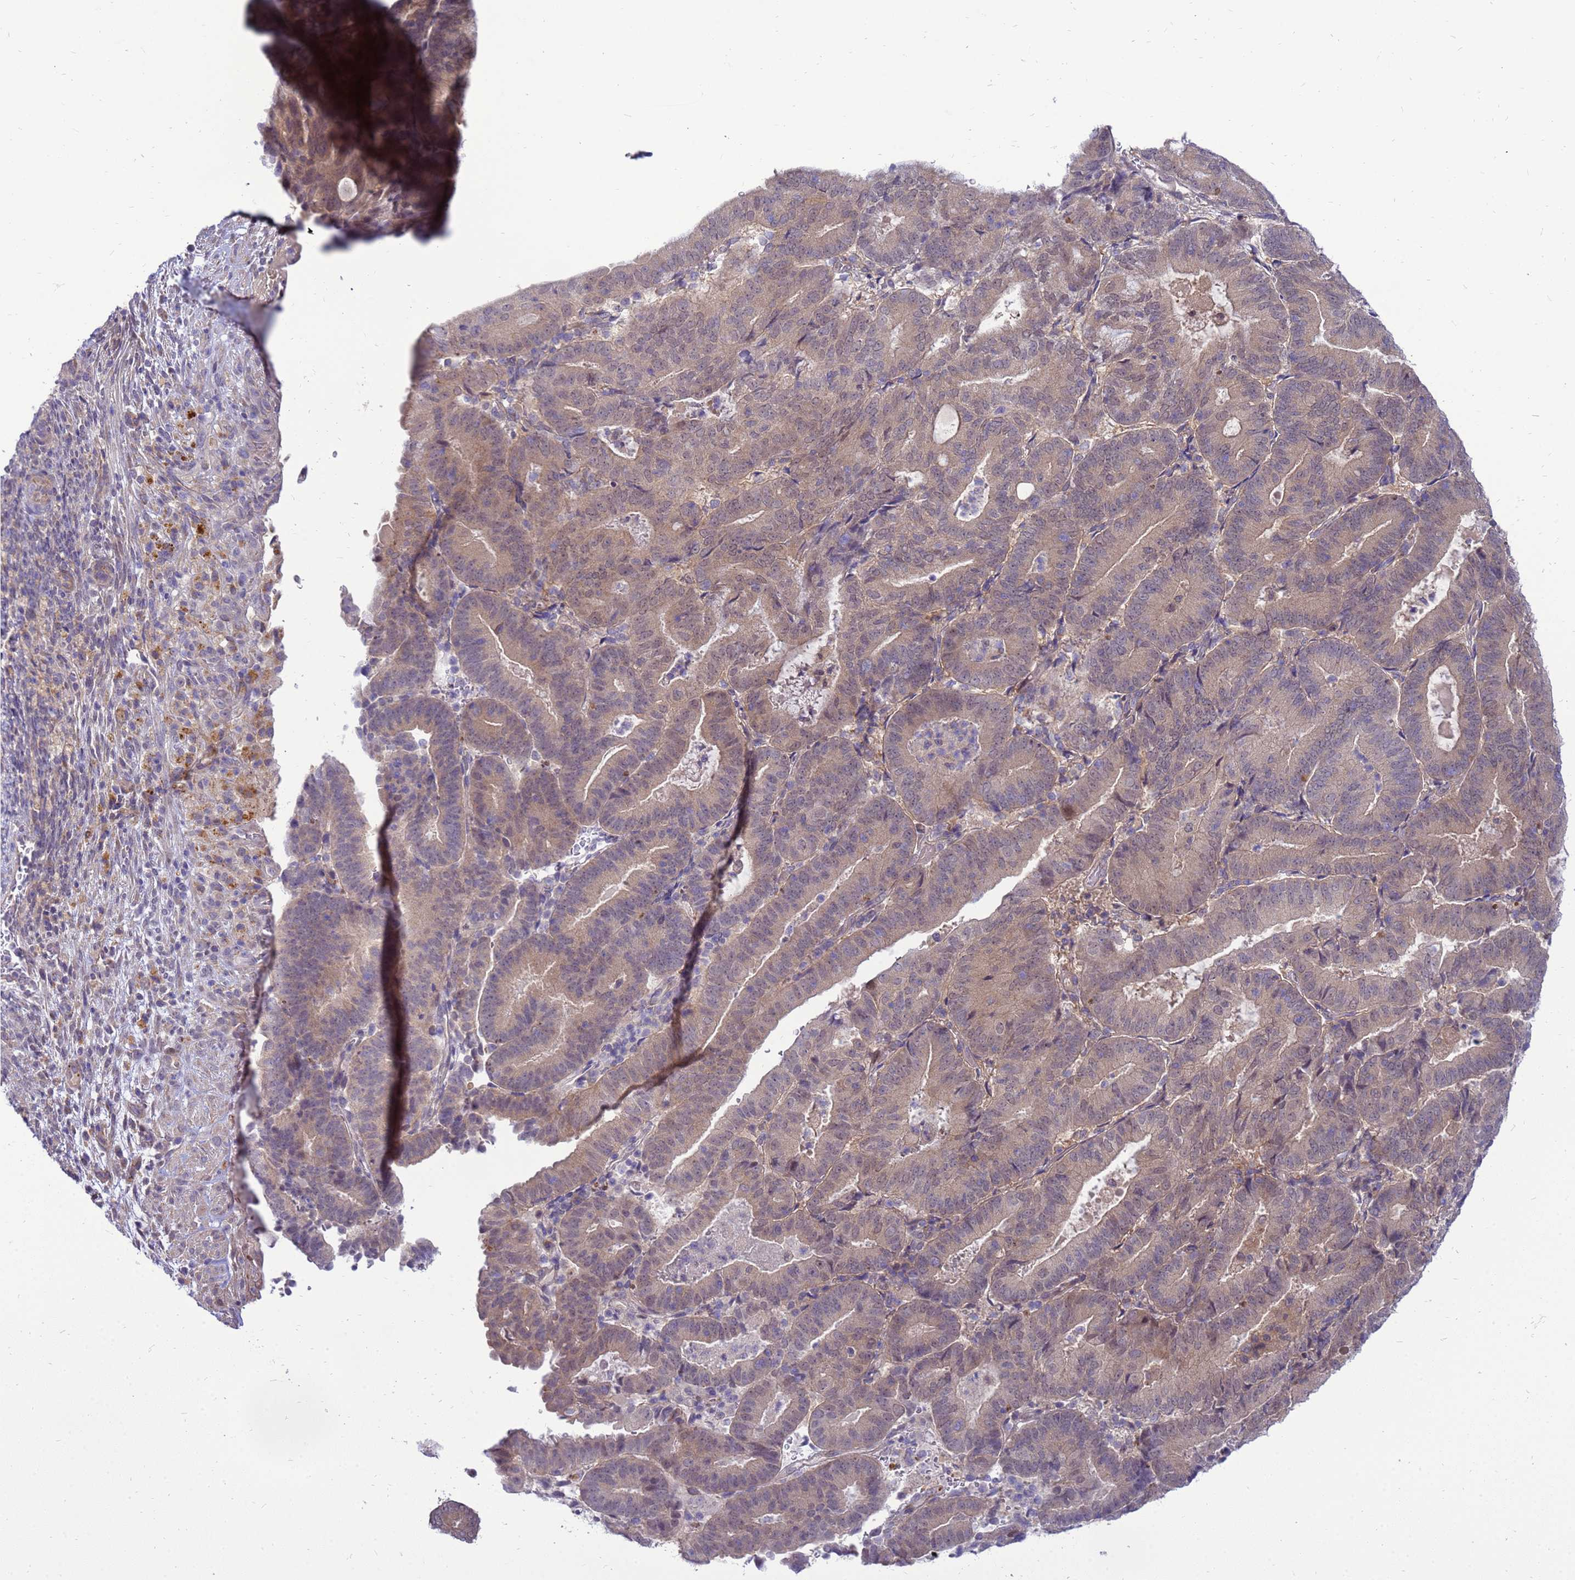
{"staining": {"intensity": "weak", "quantity": ">75%", "location": "cytoplasmic/membranous"}, "tissue": "endometrial cancer", "cell_type": "Tumor cells", "image_type": "cancer", "snomed": [{"axis": "morphology", "description": "Adenocarcinoma, NOS"}, {"axis": "topography", "description": "Endometrium"}], "caption": "Protein staining displays weak cytoplasmic/membranous expression in approximately >75% of tumor cells in endometrial cancer. The staining is performed using DAB brown chromogen to label protein expression. The nuclei are counter-stained blue using hematoxylin.", "gene": "ENOPH1", "patient": {"sex": "female", "age": 70}}